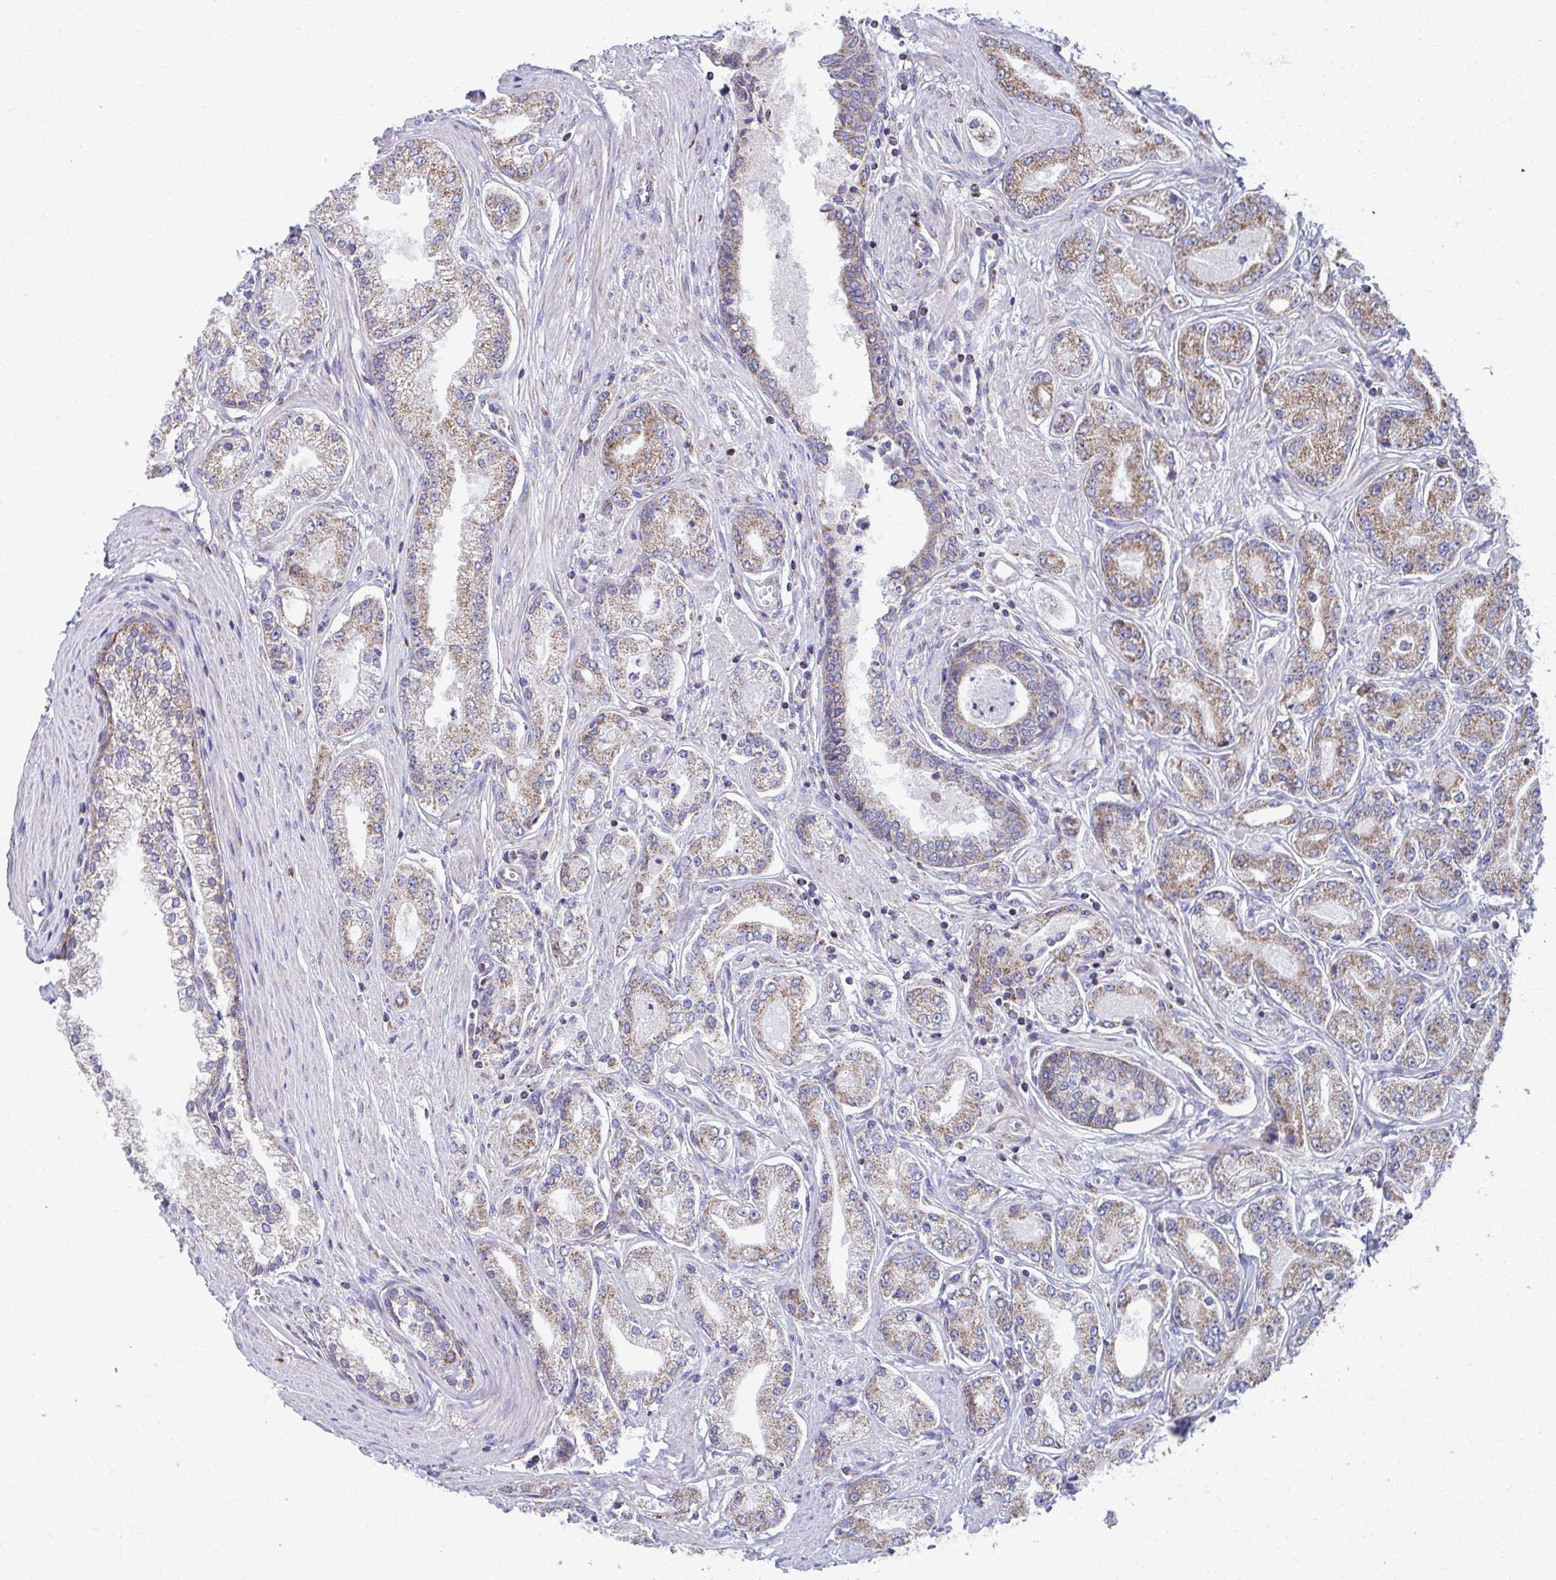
{"staining": {"intensity": "moderate", "quantity": "25%-75%", "location": "cytoplasmic/membranous"}, "tissue": "prostate cancer", "cell_type": "Tumor cells", "image_type": "cancer", "snomed": [{"axis": "morphology", "description": "Adenocarcinoma, High grade"}, {"axis": "topography", "description": "Prostate"}], "caption": "Tumor cells demonstrate moderate cytoplasmic/membranous expression in about 25%-75% of cells in adenocarcinoma (high-grade) (prostate).", "gene": "RCC1L", "patient": {"sex": "male", "age": 66}}